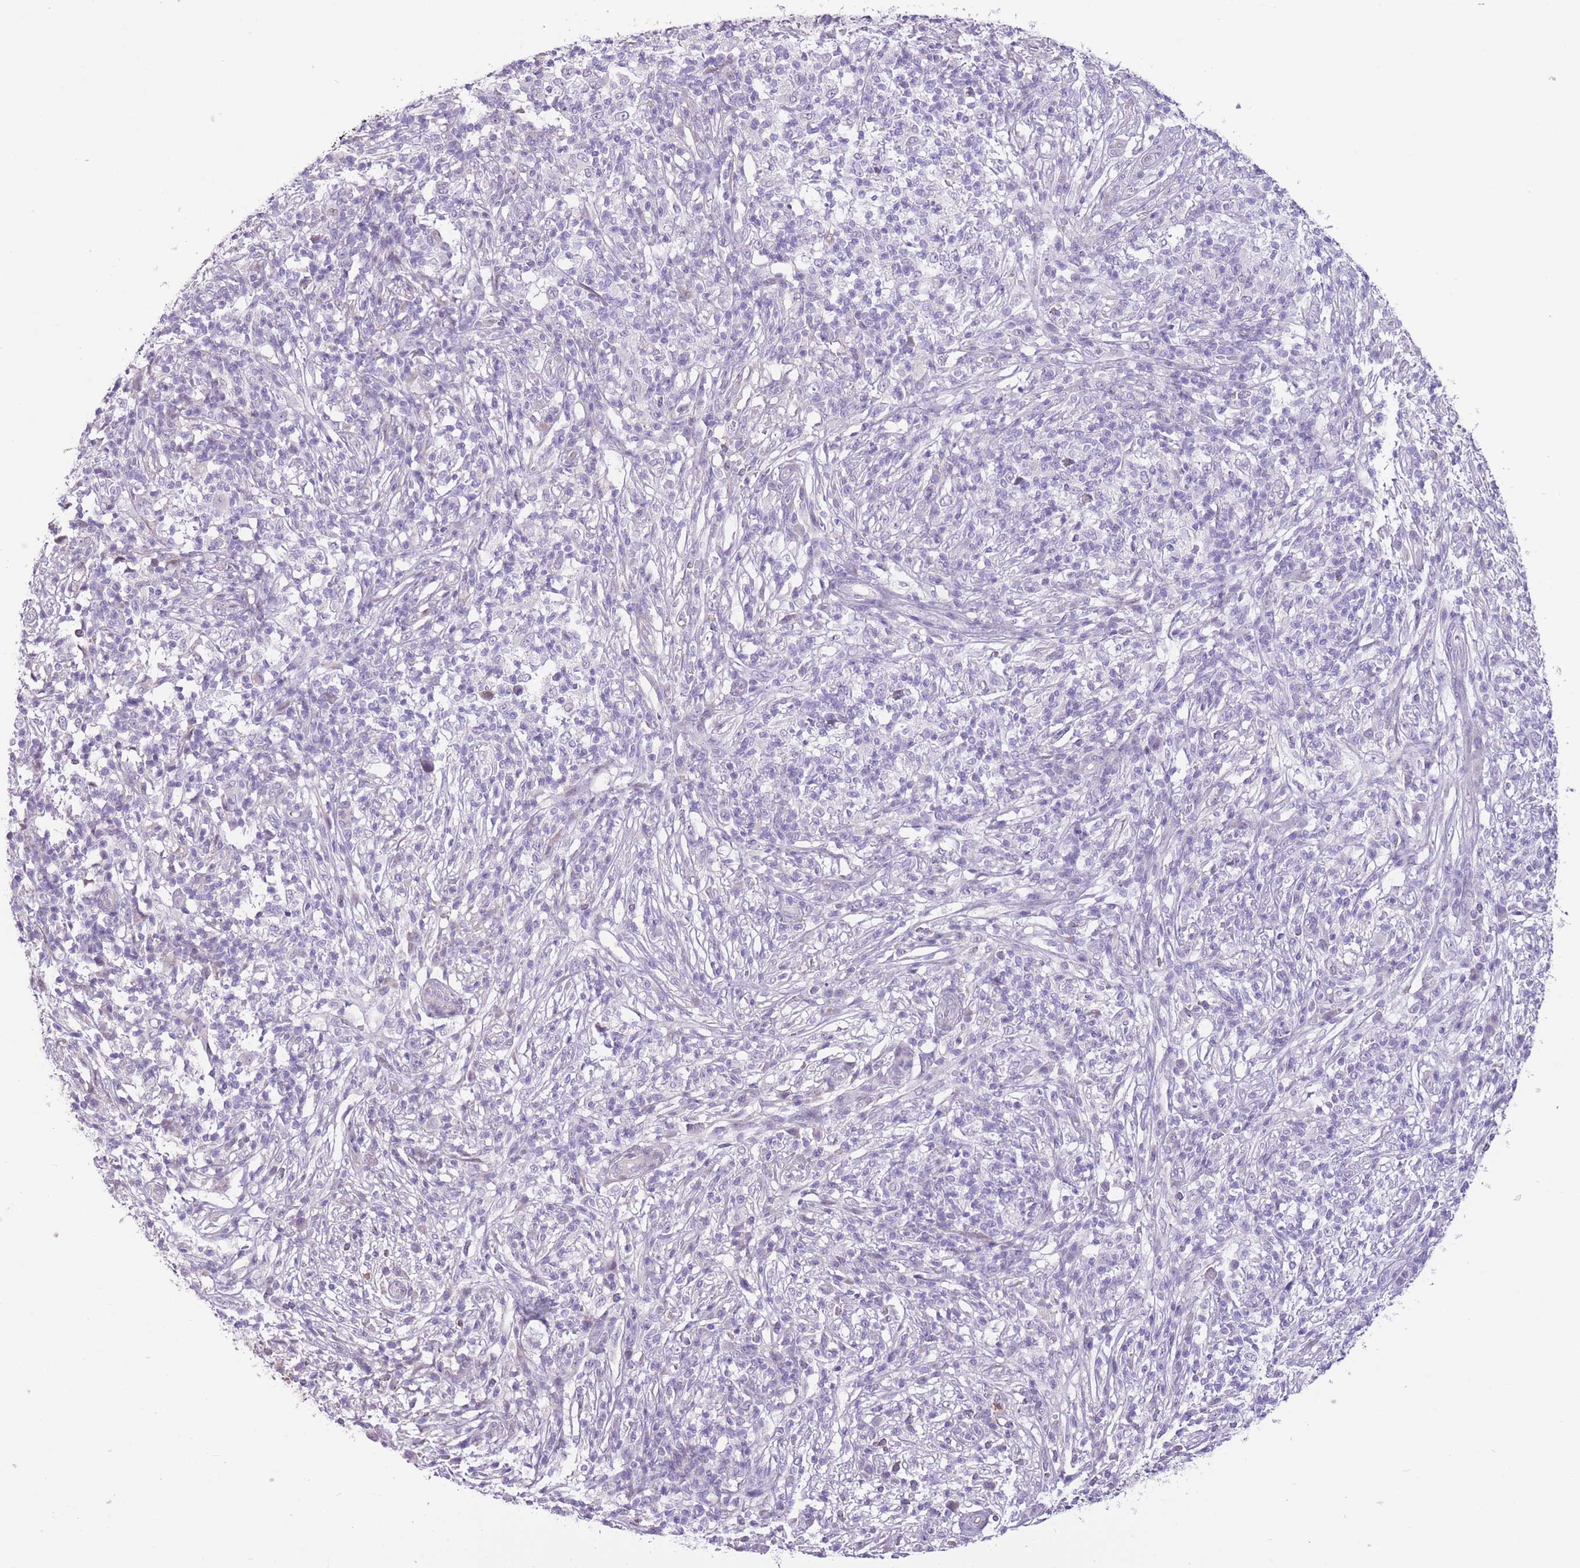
{"staining": {"intensity": "negative", "quantity": "none", "location": "none"}, "tissue": "melanoma", "cell_type": "Tumor cells", "image_type": "cancer", "snomed": [{"axis": "morphology", "description": "Malignant melanoma, NOS"}, {"axis": "topography", "description": "Skin"}], "caption": "Immunohistochemistry photomicrograph of neoplastic tissue: malignant melanoma stained with DAB (3,3'-diaminobenzidine) demonstrates no significant protein positivity in tumor cells.", "gene": "WDR70", "patient": {"sex": "male", "age": 66}}